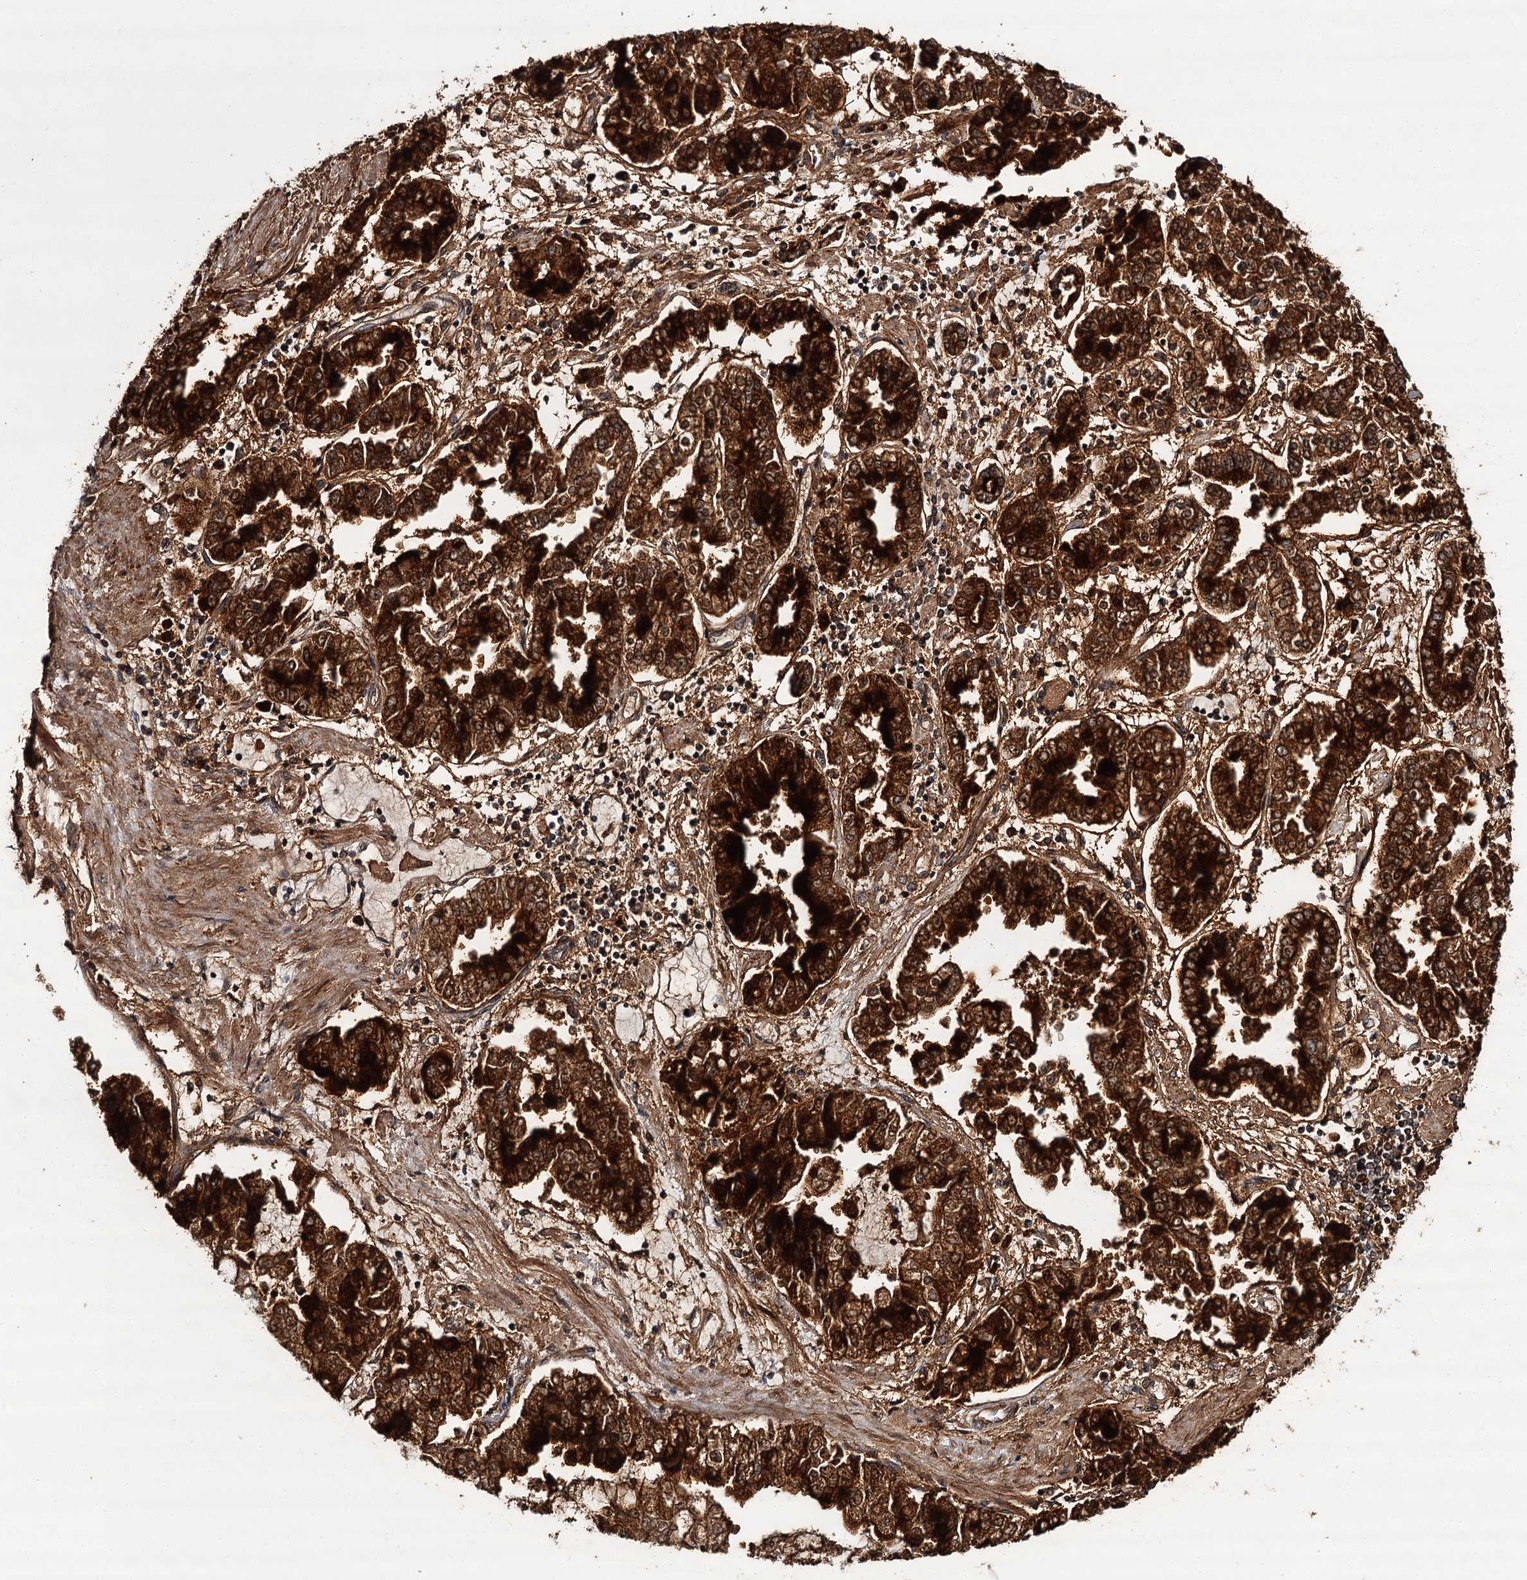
{"staining": {"intensity": "strong", "quantity": ">75%", "location": "cytoplasmic/membranous"}, "tissue": "stomach cancer", "cell_type": "Tumor cells", "image_type": "cancer", "snomed": [{"axis": "morphology", "description": "Adenocarcinoma, NOS"}, {"axis": "topography", "description": "Stomach"}], "caption": "Stomach adenocarcinoma tissue shows strong cytoplasmic/membranous staining in about >75% of tumor cells, visualized by immunohistochemistry. The staining is performed using DAB (3,3'-diaminobenzidine) brown chromogen to label protein expression. The nuclei are counter-stained blue using hematoxylin.", "gene": "TTC12", "patient": {"sex": "male", "age": 76}}